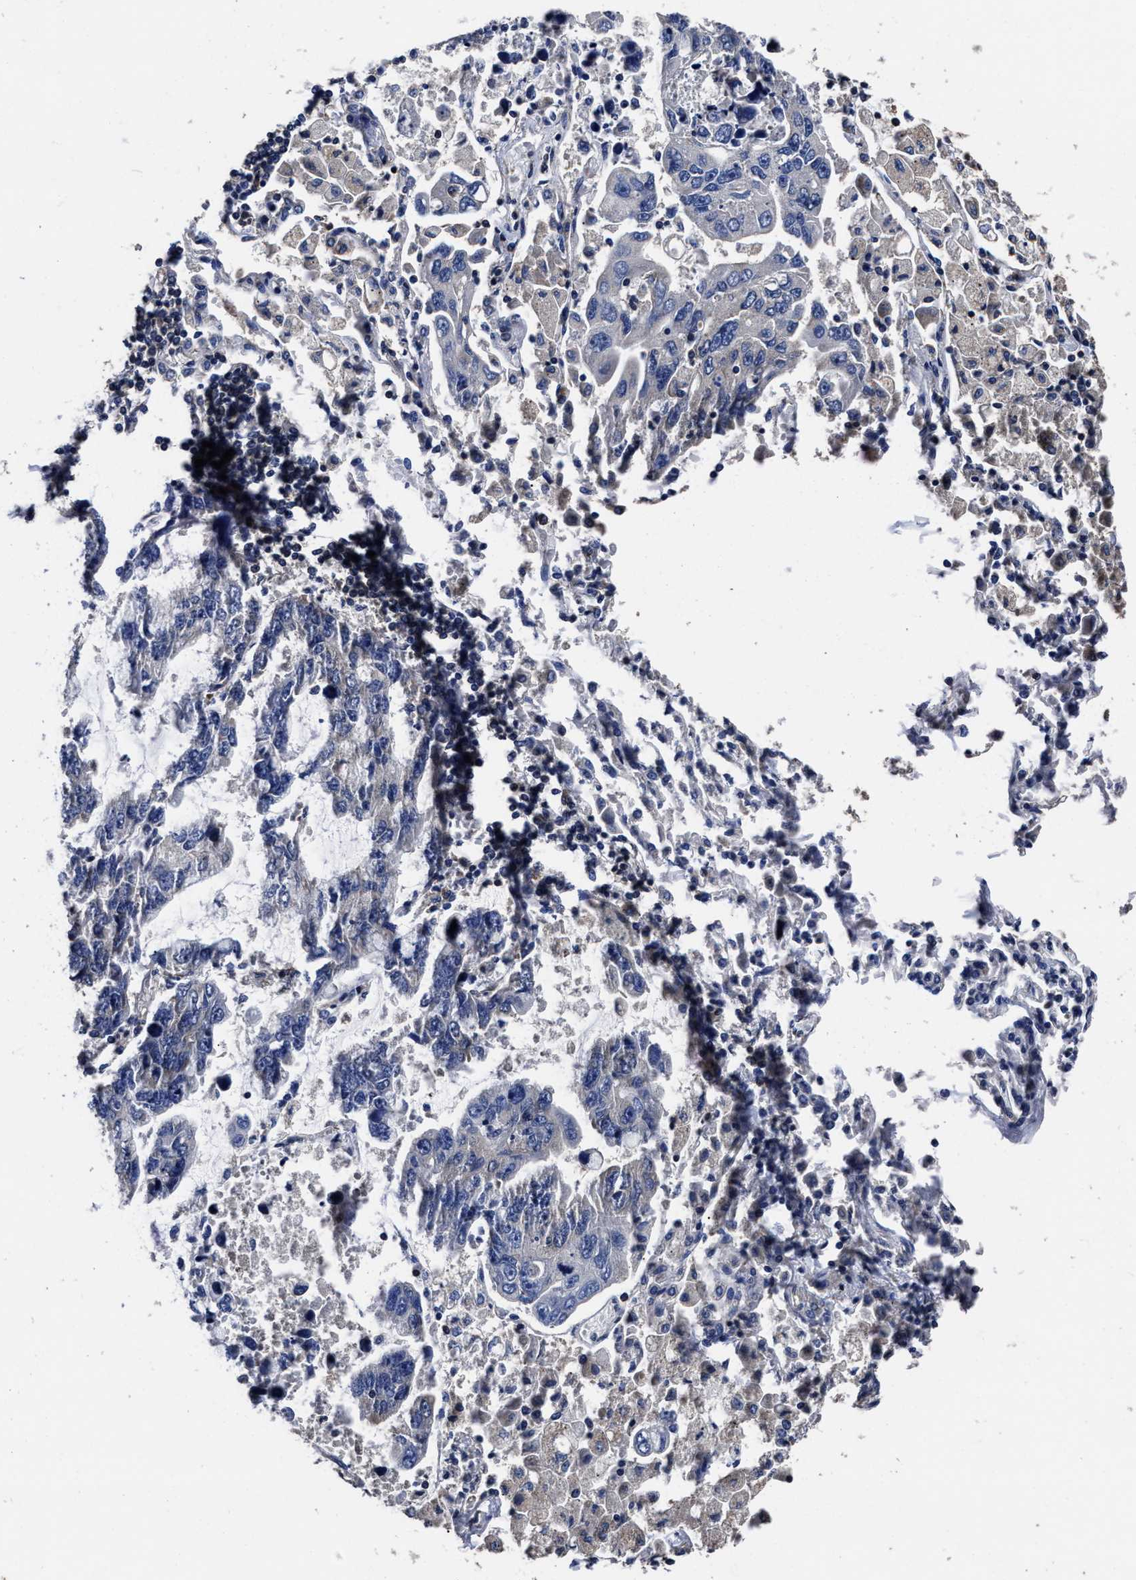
{"staining": {"intensity": "negative", "quantity": "none", "location": "none"}, "tissue": "lung cancer", "cell_type": "Tumor cells", "image_type": "cancer", "snomed": [{"axis": "morphology", "description": "Adenocarcinoma, NOS"}, {"axis": "topography", "description": "Lung"}], "caption": "Tumor cells are negative for brown protein staining in adenocarcinoma (lung).", "gene": "AVEN", "patient": {"sex": "male", "age": 64}}